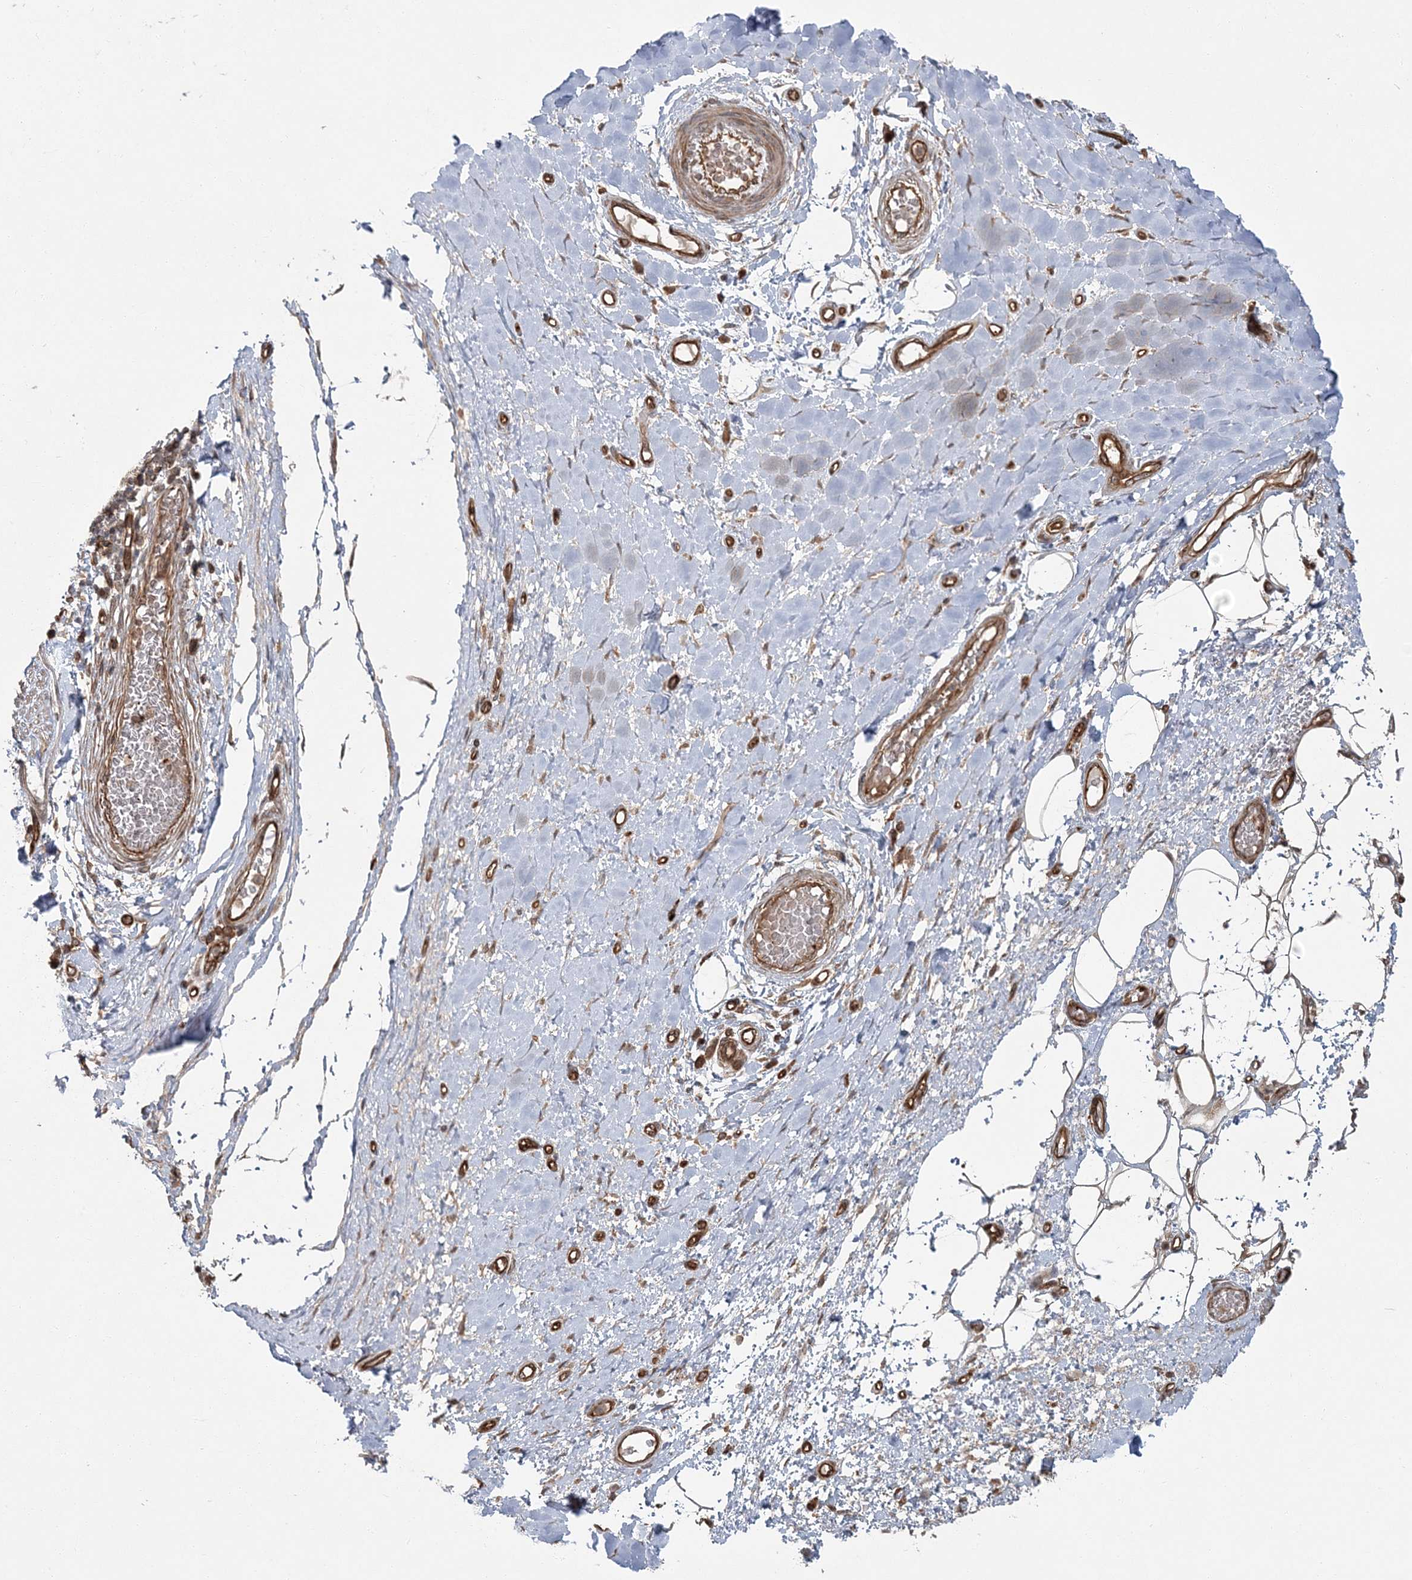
{"staining": {"intensity": "moderate", "quantity": ">75%", "location": "cytoplasmic/membranous"}, "tissue": "adipose tissue", "cell_type": "Adipocytes", "image_type": "normal", "snomed": [{"axis": "morphology", "description": "Normal tissue, NOS"}, {"axis": "morphology", "description": "Adenocarcinoma, NOS"}, {"axis": "topography", "description": "Esophagus"}, {"axis": "topography", "description": "Stomach, upper"}, {"axis": "topography", "description": "Peripheral nerve tissue"}], "caption": "Immunohistochemistry histopathology image of normal adipose tissue: human adipose tissue stained using IHC demonstrates medium levels of moderate protein expression localized specifically in the cytoplasmic/membranous of adipocytes, appearing as a cytoplasmic/membranous brown color.", "gene": "RGCC", "patient": {"sex": "male", "age": 62}}